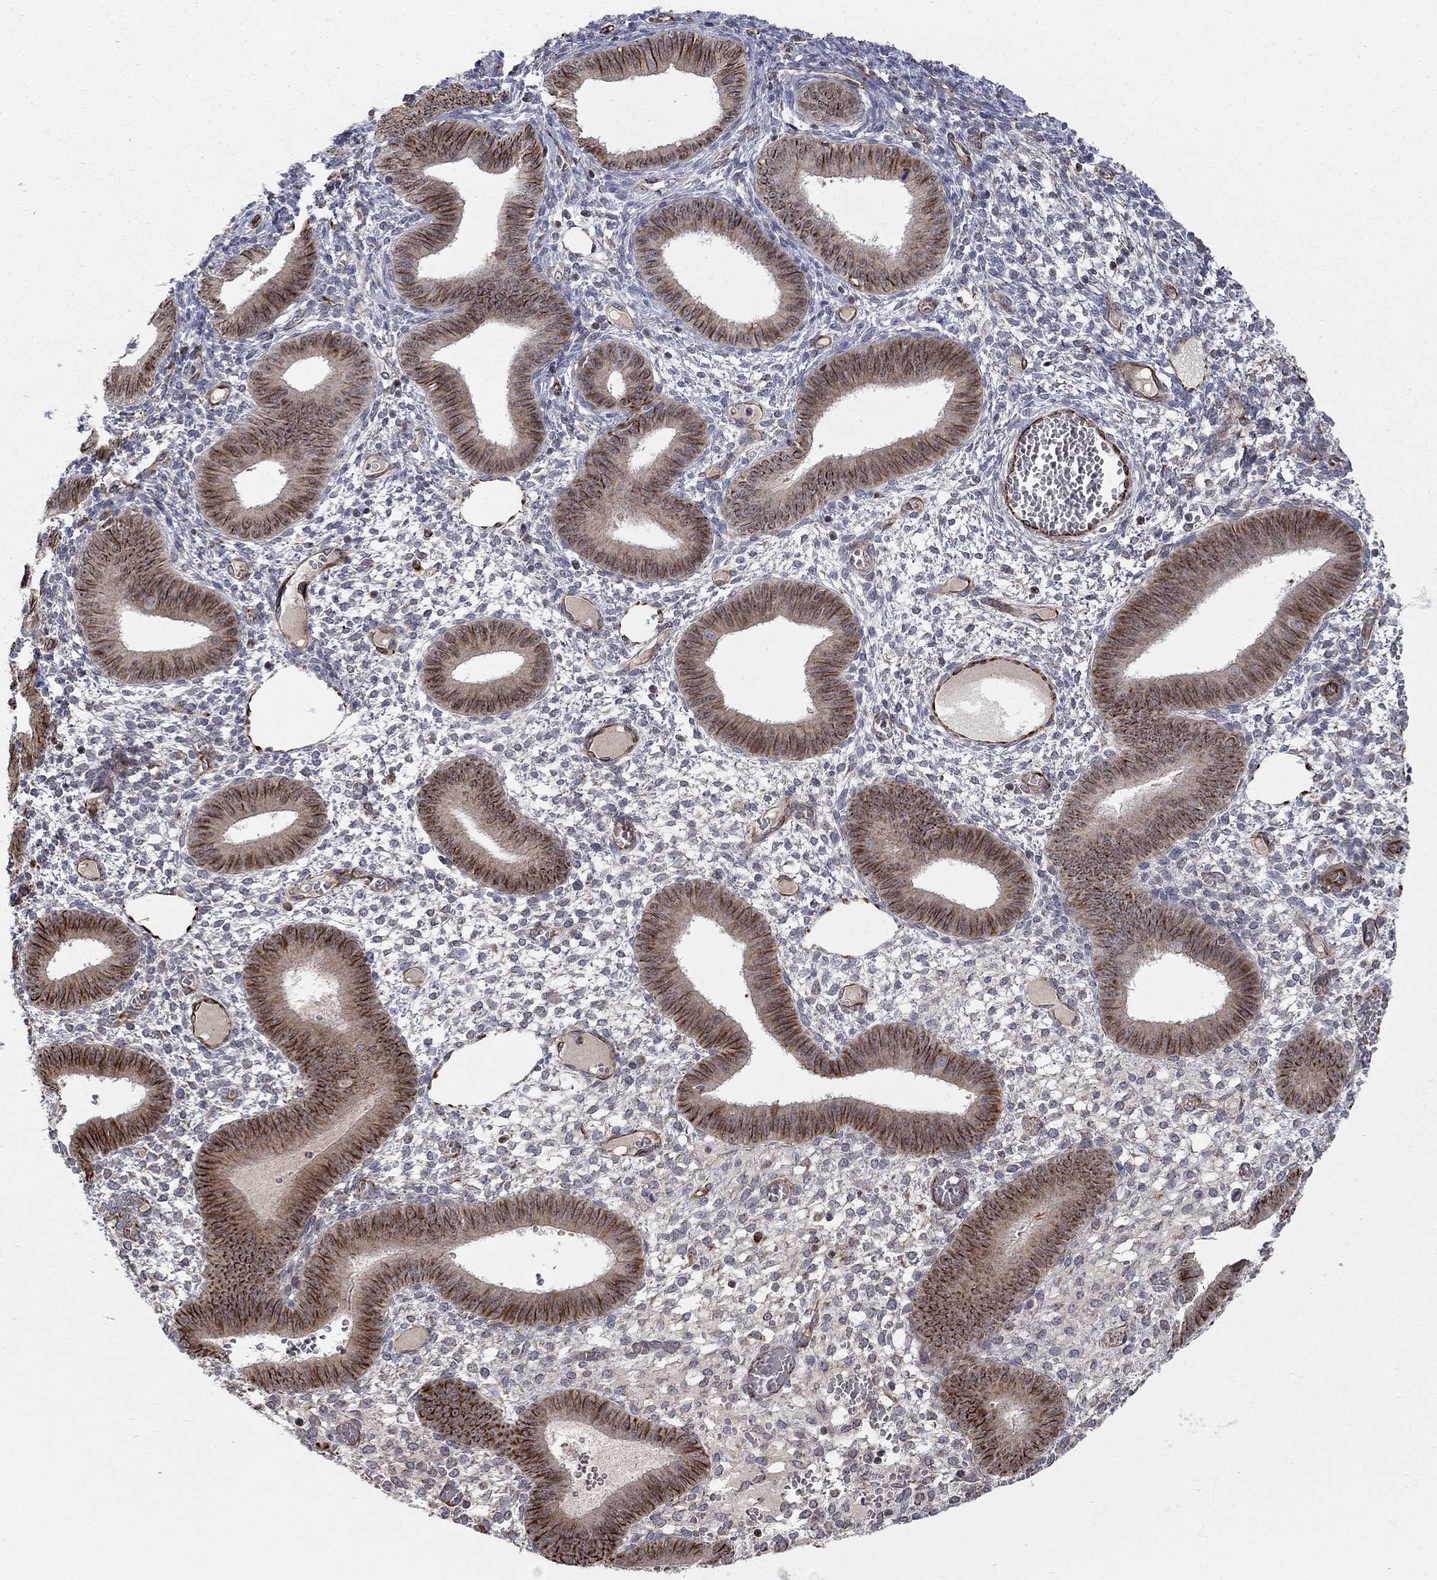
{"staining": {"intensity": "negative", "quantity": "none", "location": "none"}, "tissue": "endometrium", "cell_type": "Cells in endometrial stroma", "image_type": "normal", "snomed": [{"axis": "morphology", "description": "Normal tissue, NOS"}, {"axis": "topography", "description": "Endometrium"}], "caption": "Normal endometrium was stained to show a protein in brown. There is no significant positivity in cells in endometrial stroma.", "gene": "MSRA", "patient": {"sex": "female", "age": 42}}